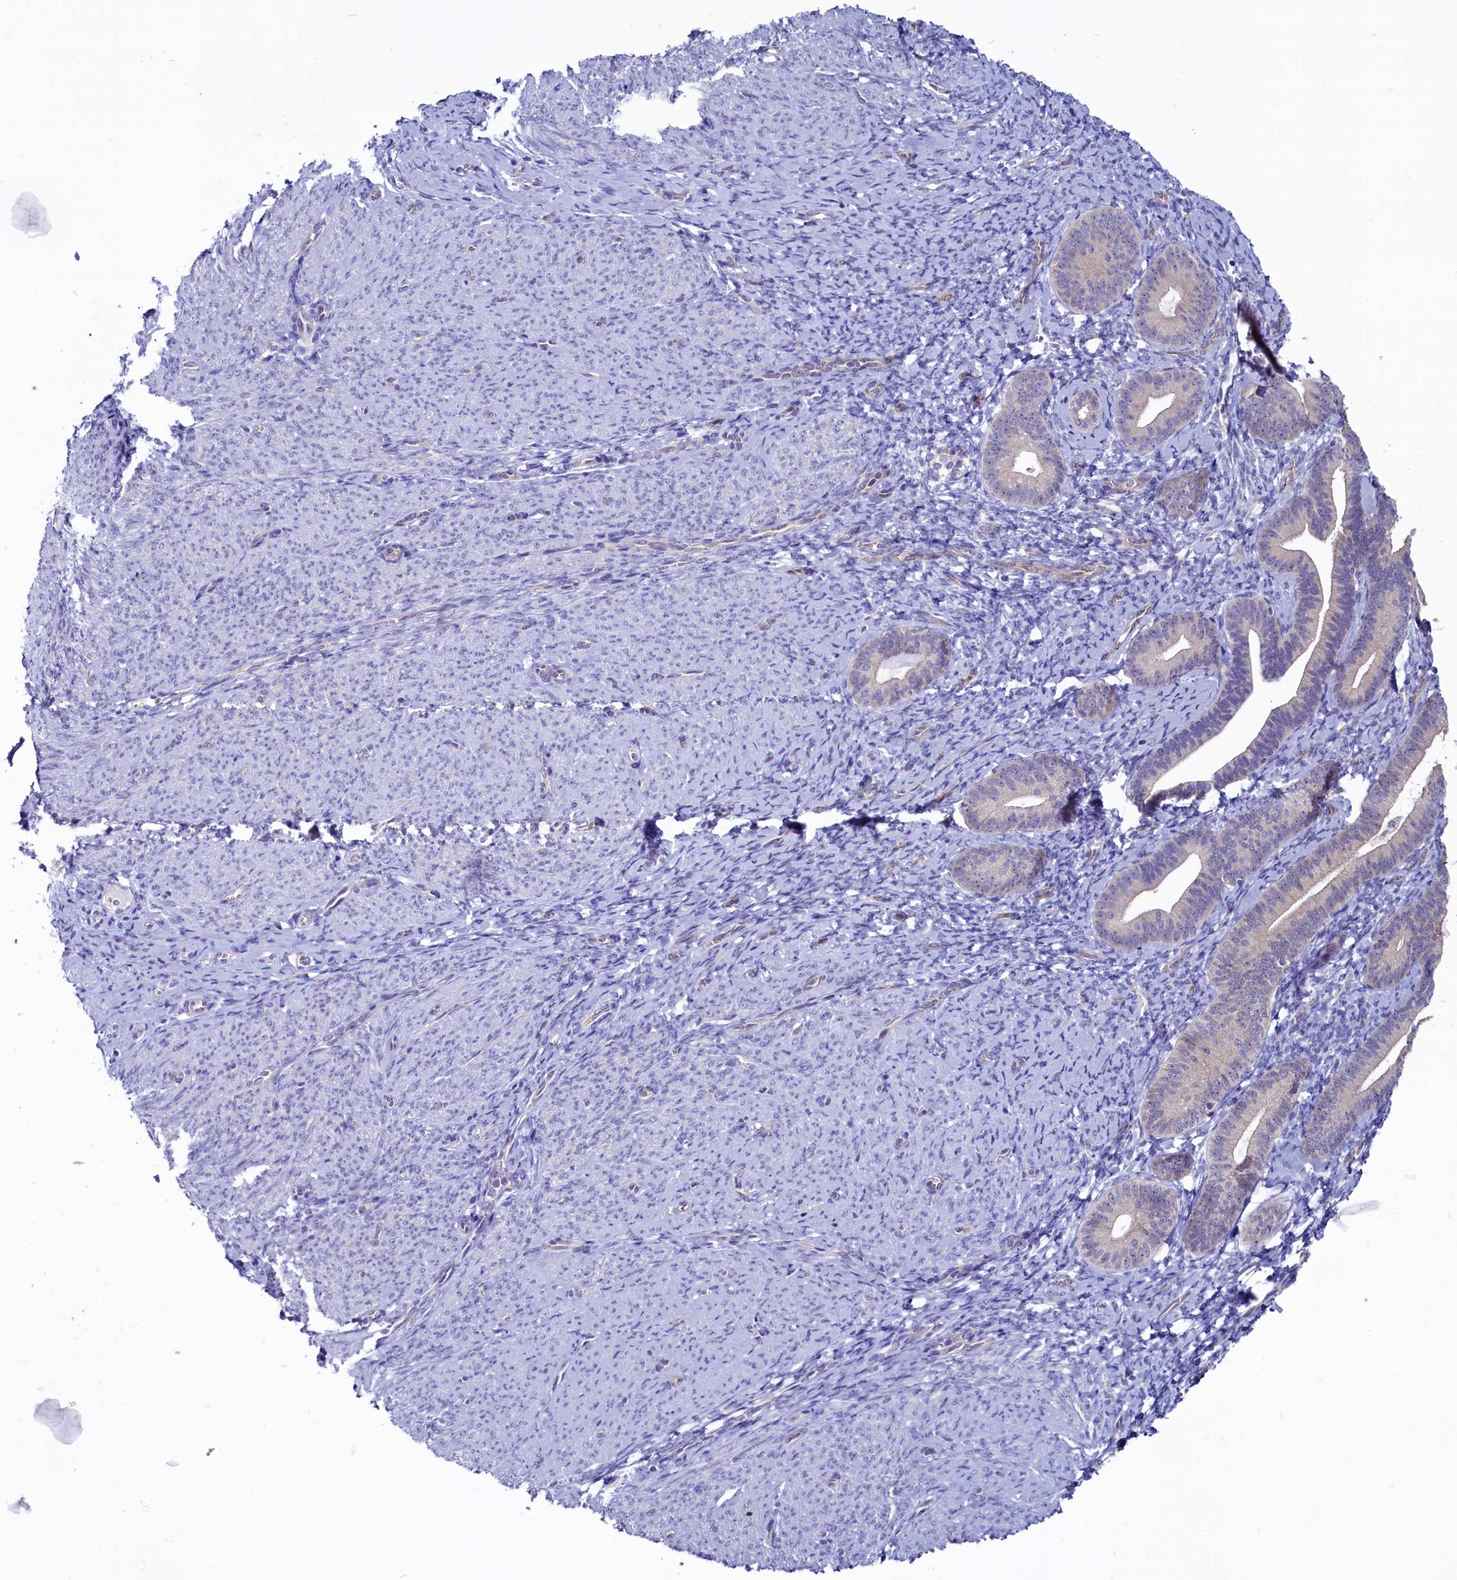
{"staining": {"intensity": "negative", "quantity": "none", "location": "none"}, "tissue": "endometrium", "cell_type": "Cells in endometrial stroma", "image_type": "normal", "snomed": [{"axis": "morphology", "description": "Normal tissue, NOS"}, {"axis": "topography", "description": "Endometrium"}], "caption": "This is a photomicrograph of IHC staining of benign endometrium, which shows no staining in cells in endometrial stroma.", "gene": "CIAPIN1", "patient": {"sex": "female", "age": 65}}